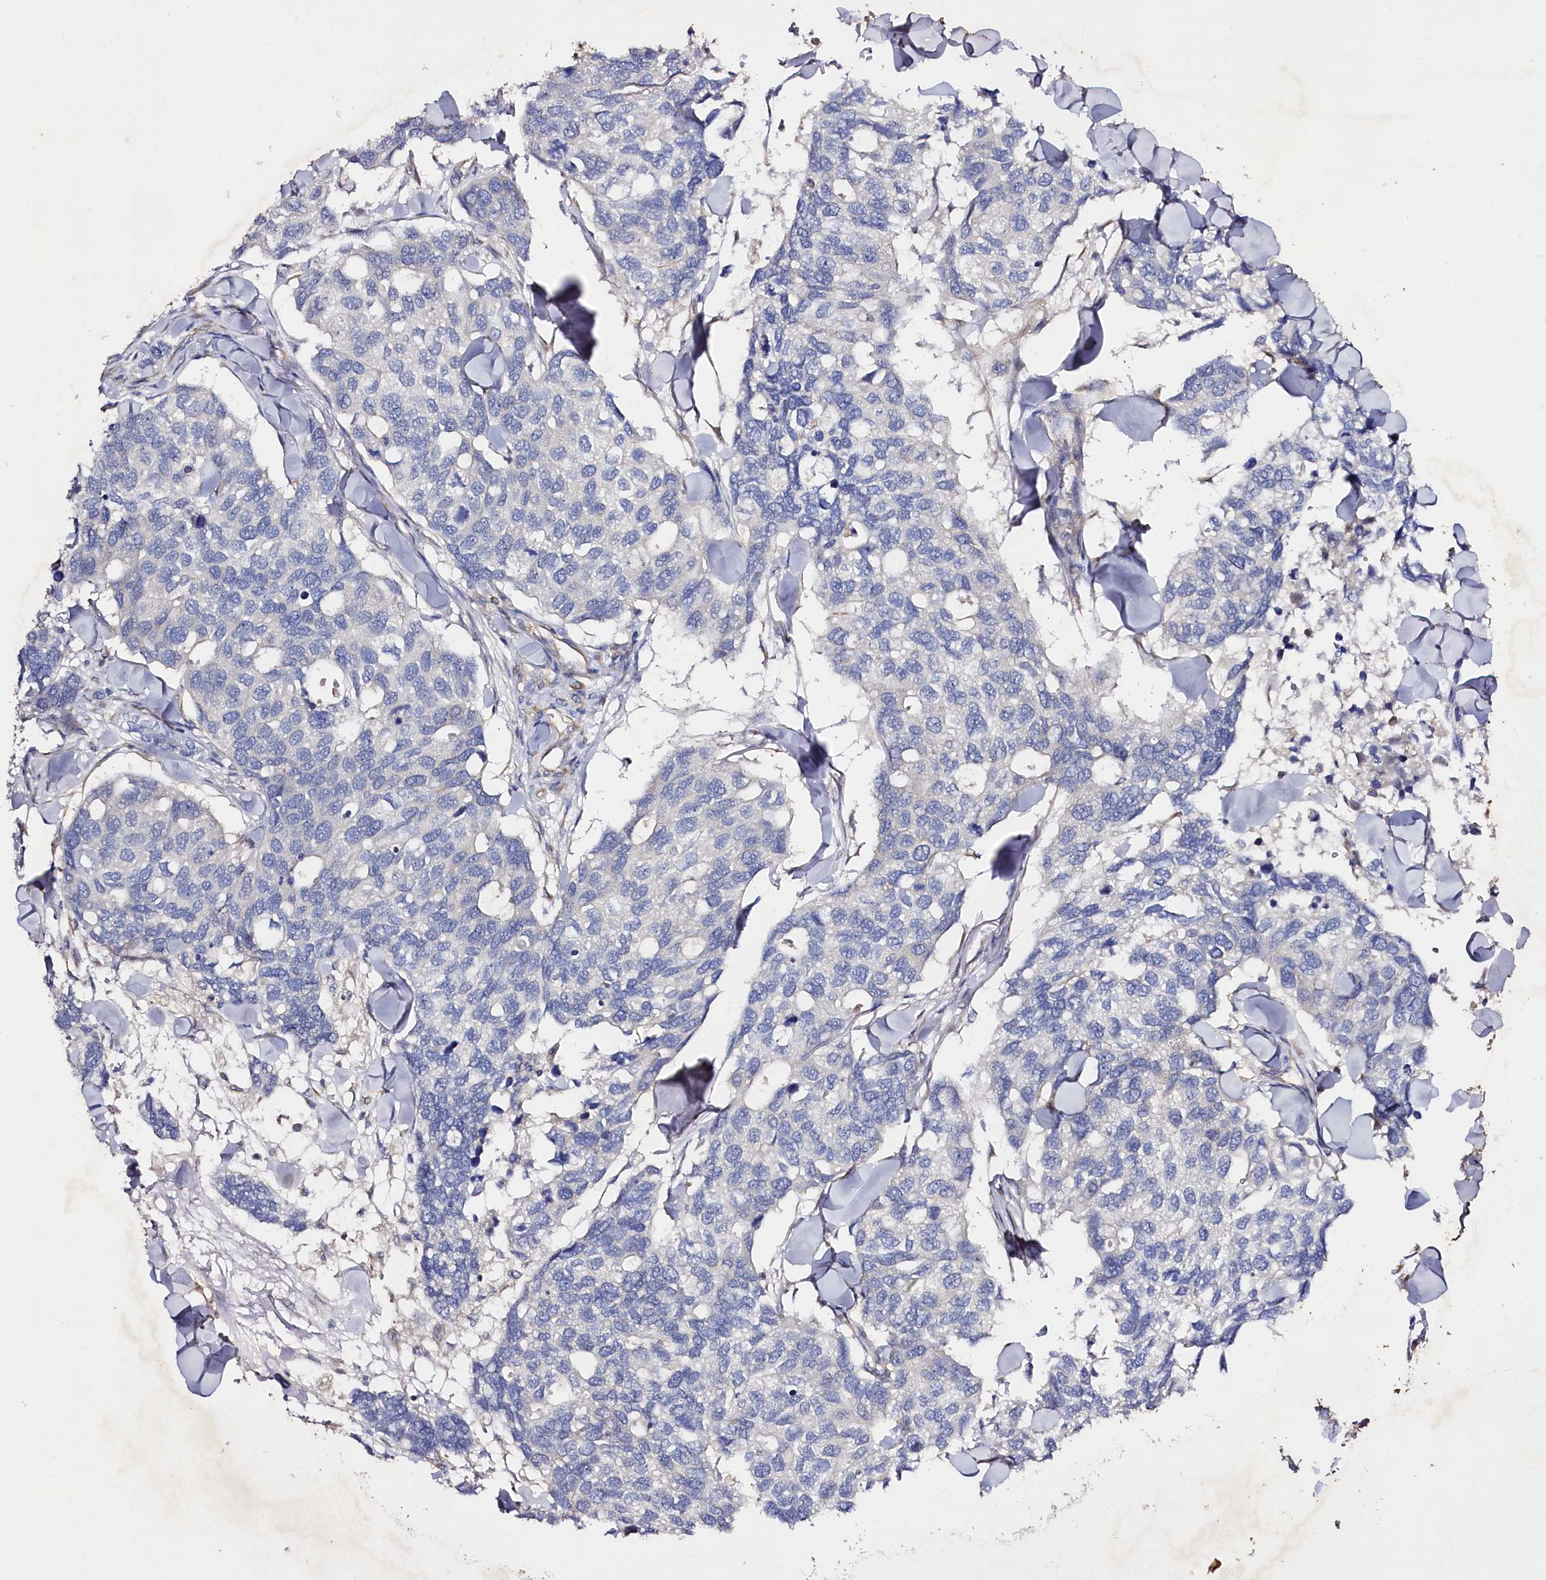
{"staining": {"intensity": "negative", "quantity": "none", "location": "none"}, "tissue": "breast cancer", "cell_type": "Tumor cells", "image_type": "cancer", "snomed": [{"axis": "morphology", "description": "Duct carcinoma"}, {"axis": "topography", "description": "Breast"}], "caption": "High power microscopy micrograph of an IHC photomicrograph of breast infiltrating ductal carcinoma, revealing no significant expression in tumor cells.", "gene": "SLC7A1", "patient": {"sex": "female", "age": 83}}